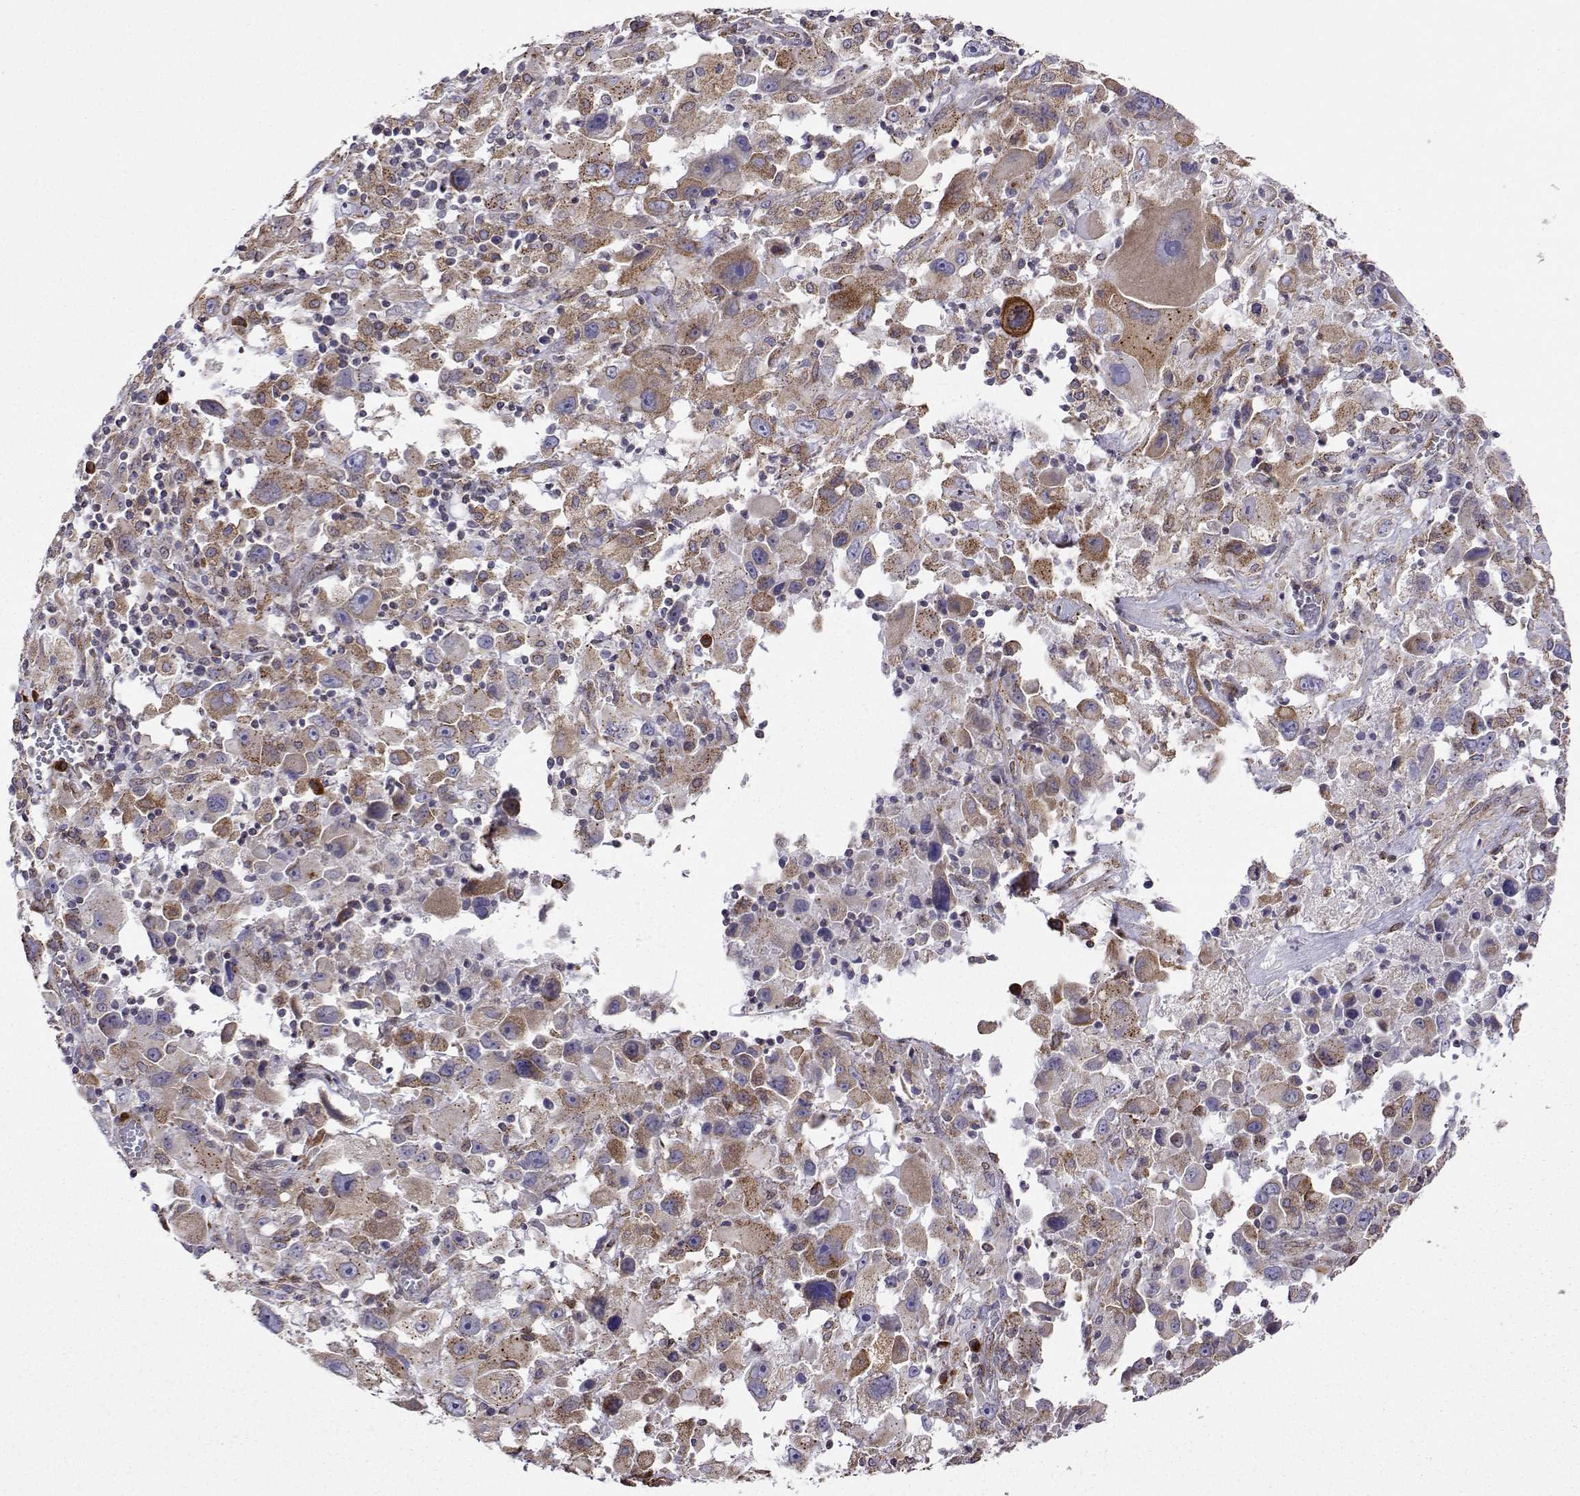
{"staining": {"intensity": "weak", "quantity": "25%-75%", "location": "cytoplasmic/membranous"}, "tissue": "melanoma", "cell_type": "Tumor cells", "image_type": "cancer", "snomed": [{"axis": "morphology", "description": "Malignant melanoma, Metastatic site"}, {"axis": "topography", "description": "Soft tissue"}], "caption": "Melanoma was stained to show a protein in brown. There is low levels of weak cytoplasmic/membranous expression in approximately 25%-75% of tumor cells.", "gene": "PGRMC2", "patient": {"sex": "male", "age": 50}}